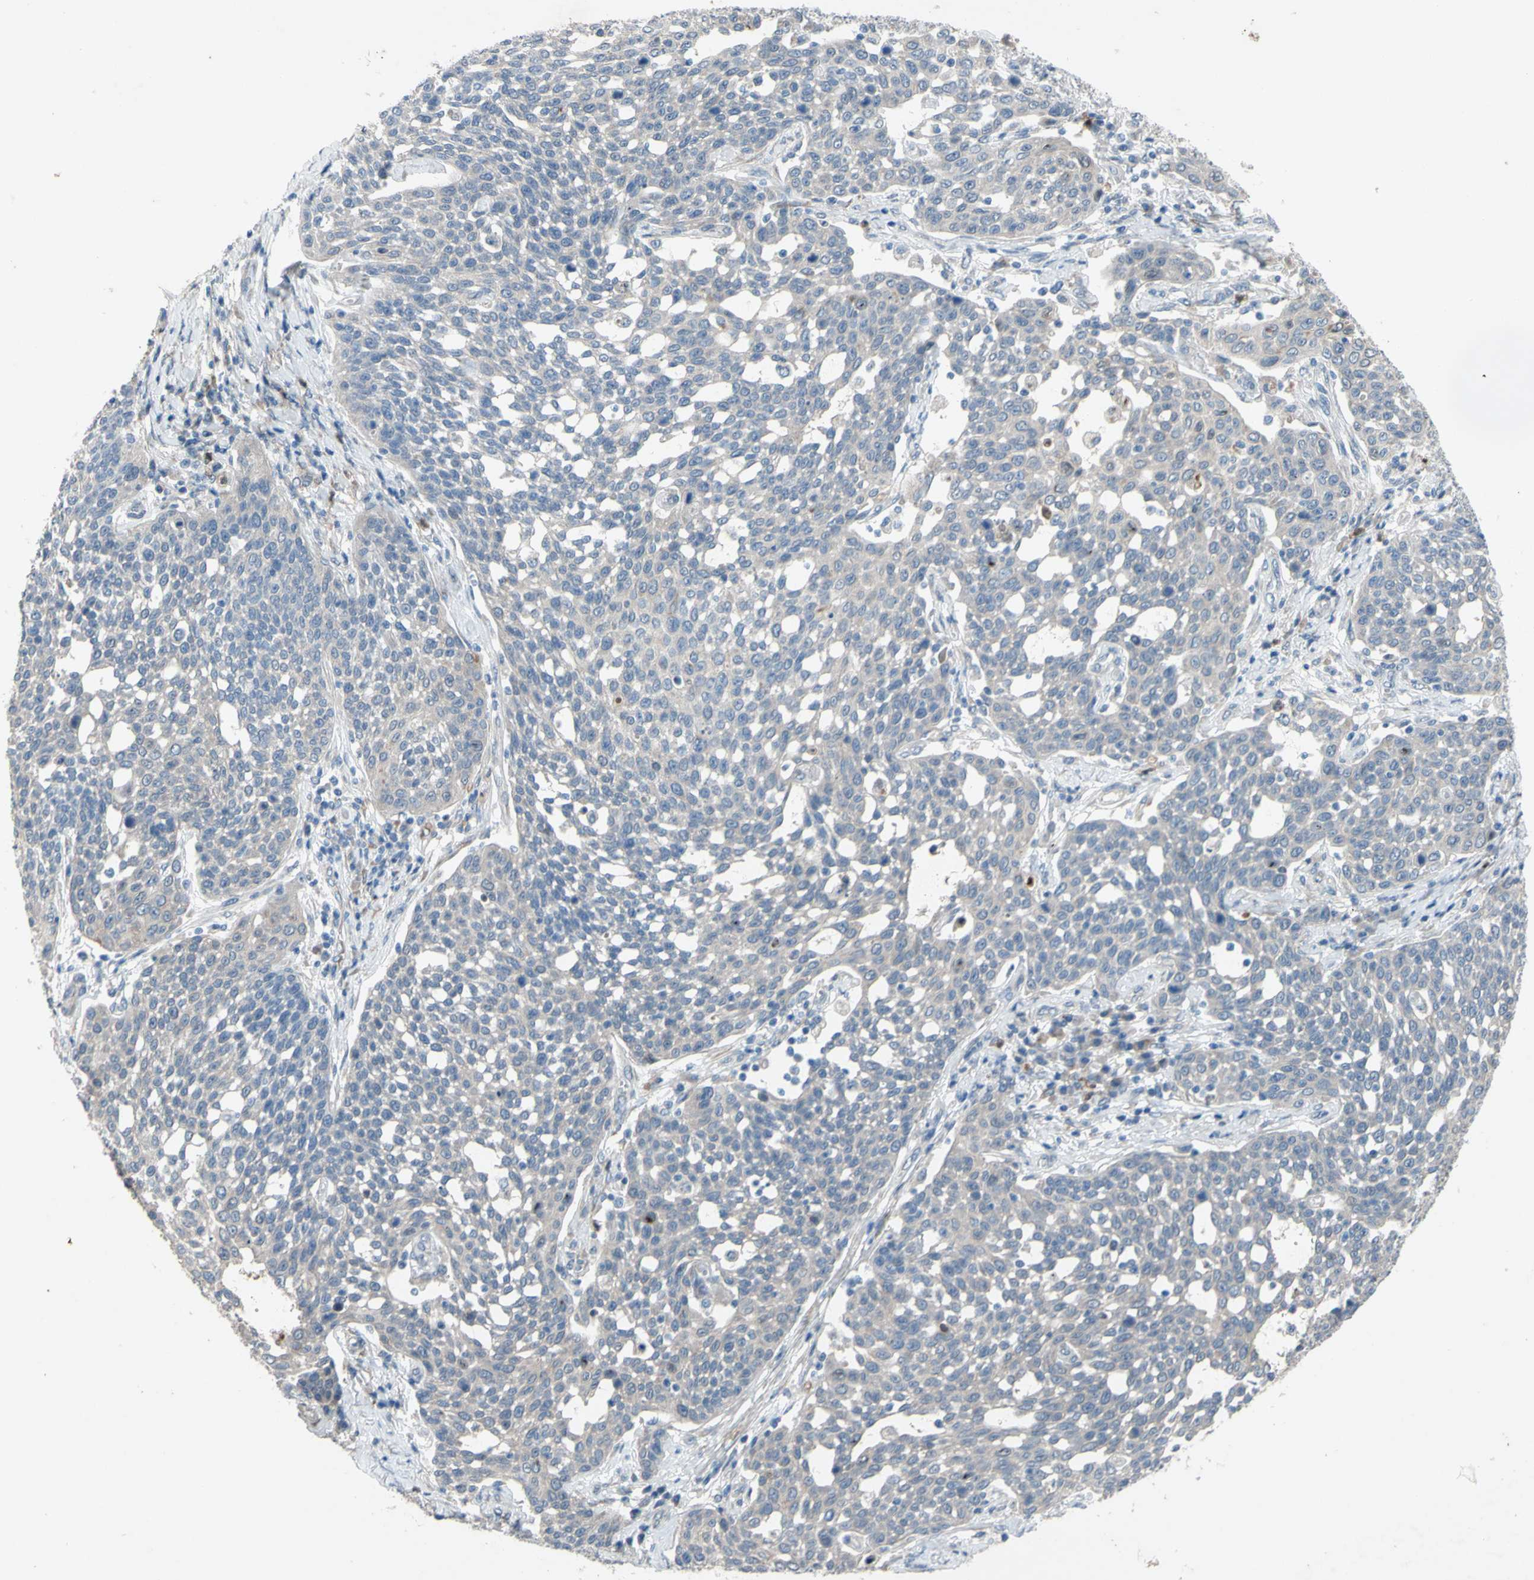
{"staining": {"intensity": "weak", "quantity": ">75%", "location": "cytoplasmic/membranous"}, "tissue": "cervical cancer", "cell_type": "Tumor cells", "image_type": "cancer", "snomed": [{"axis": "morphology", "description": "Squamous cell carcinoma, NOS"}, {"axis": "topography", "description": "Cervix"}], "caption": "Protein analysis of cervical cancer (squamous cell carcinoma) tissue exhibits weak cytoplasmic/membranous staining in approximately >75% of tumor cells.", "gene": "GRAMD2B", "patient": {"sex": "female", "age": 34}}